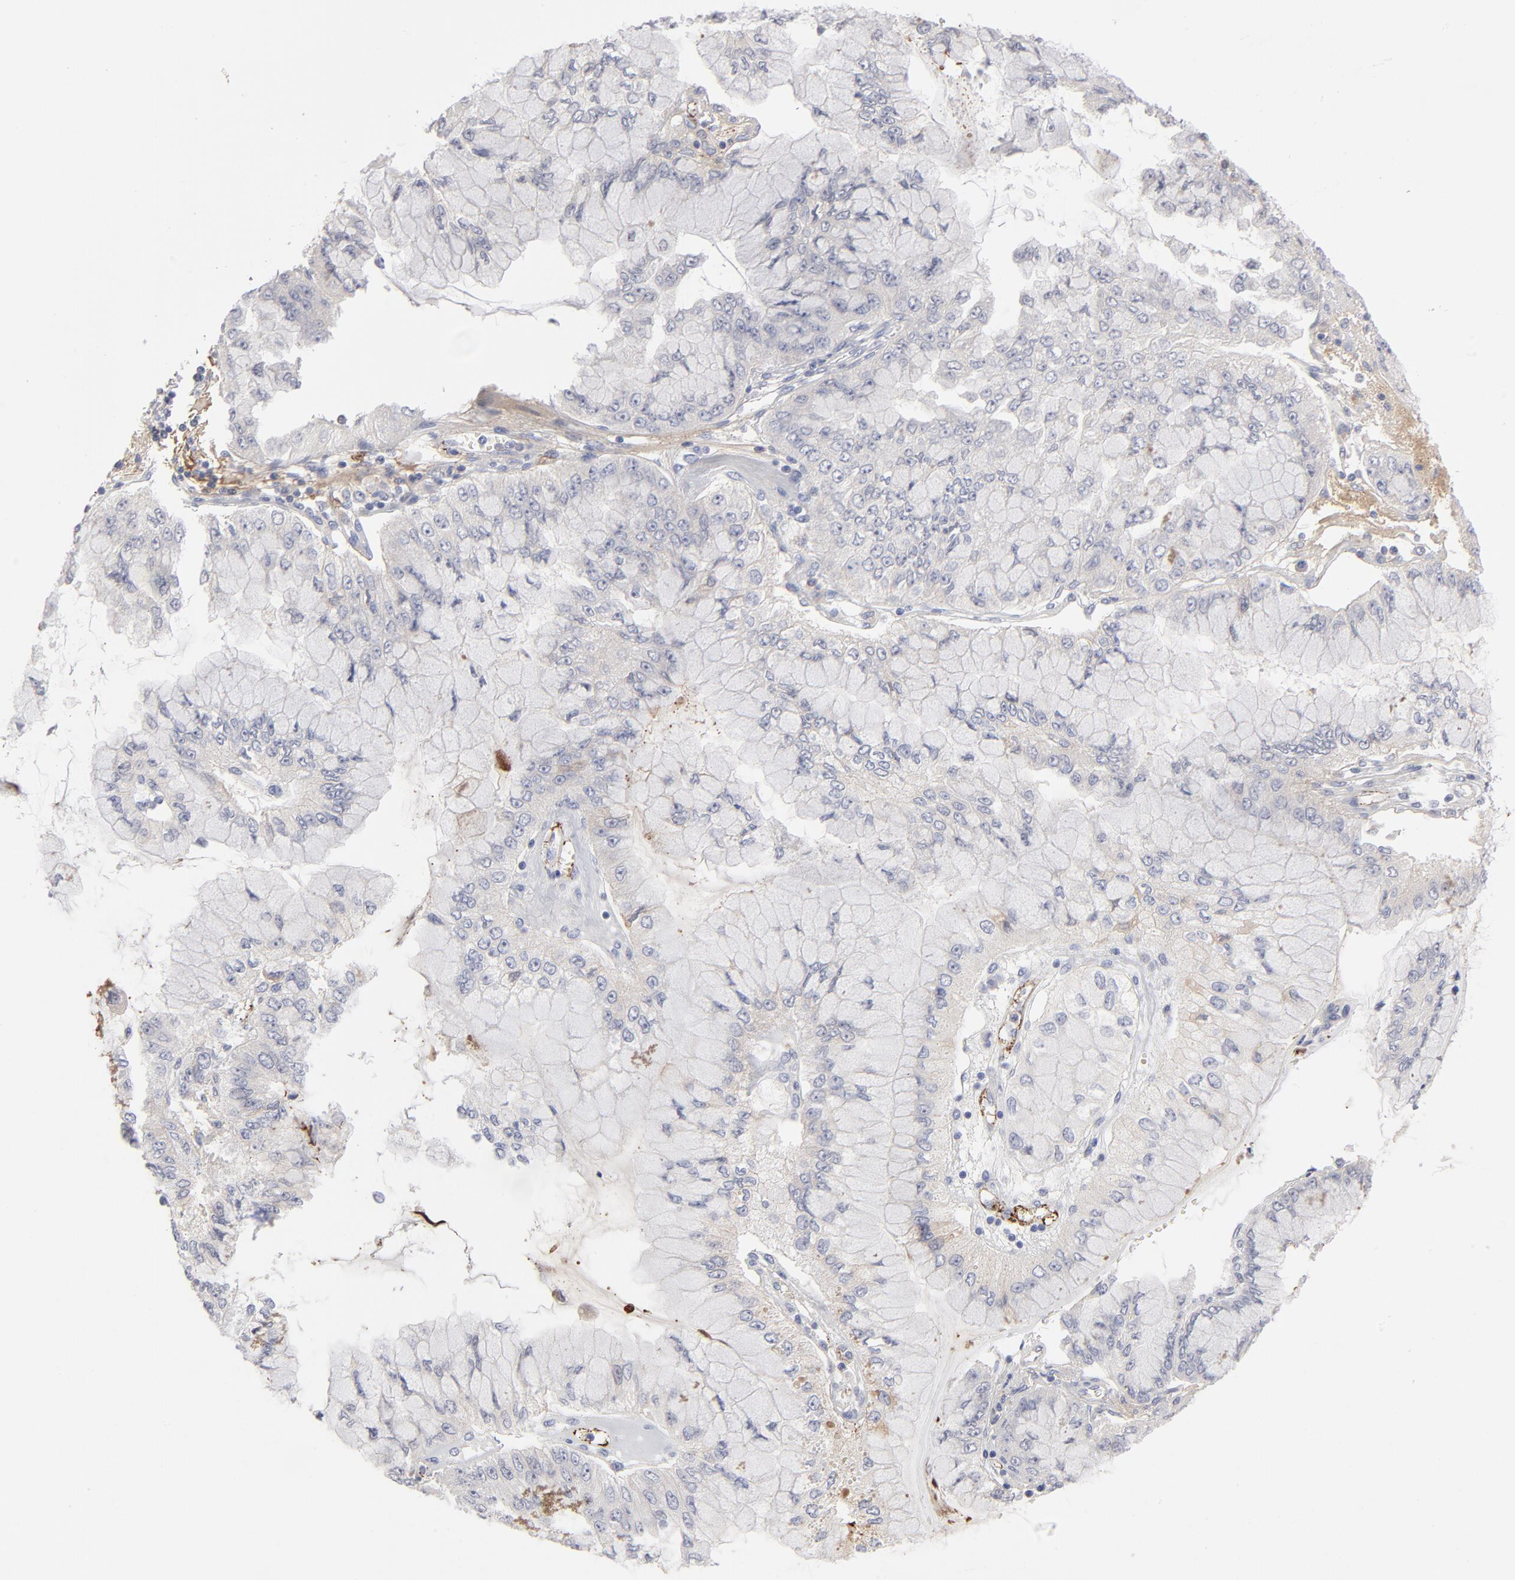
{"staining": {"intensity": "negative", "quantity": "none", "location": "none"}, "tissue": "liver cancer", "cell_type": "Tumor cells", "image_type": "cancer", "snomed": [{"axis": "morphology", "description": "Cholangiocarcinoma"}, {"axis": "topography", "description": "Liver"}], "caption": "Tumor cells show no significant protein expression in liver cancer.", "gene": "CCR3", "patient": {"sex": "female", "age": 79}}